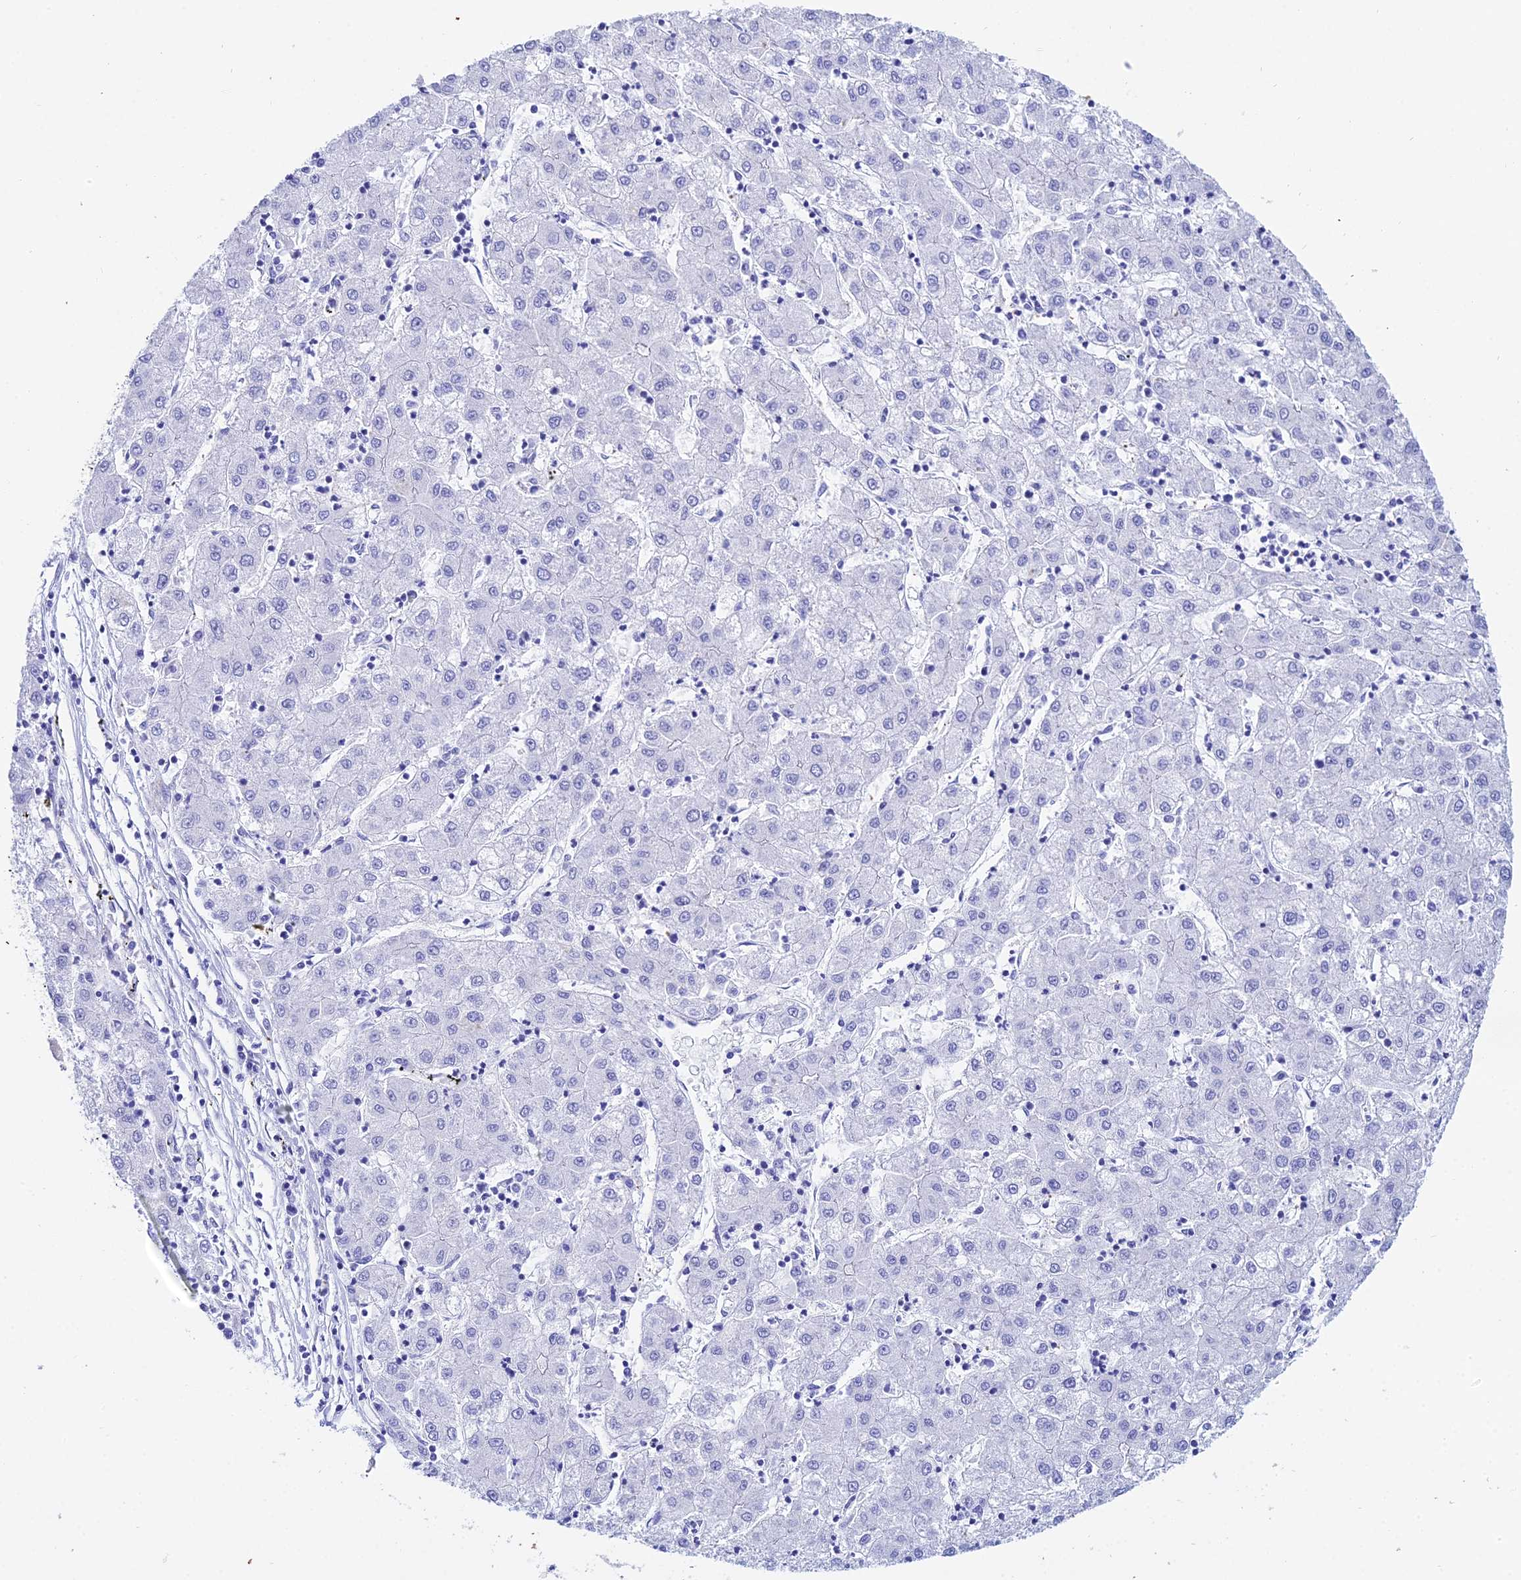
{"staining": {"intensity": "negative", "quantity": "none", "location": "none"}, "tissue": "liver cancer", "cell_type": "Tumor cells", "image_type": "cancer", "snomed": [{"axis": "morphology", "description": "Carcinoma, Hepatocellular, NOS"}, {"axis": "topography", "description": "Liver"}], "caption": "Immunohistochemical staining of liver hepatocellular carcinoma demonstrates no significant expression in tumor cells.", "gene": "CELA3A", "patient": {"sex": "male", "age": 72}}